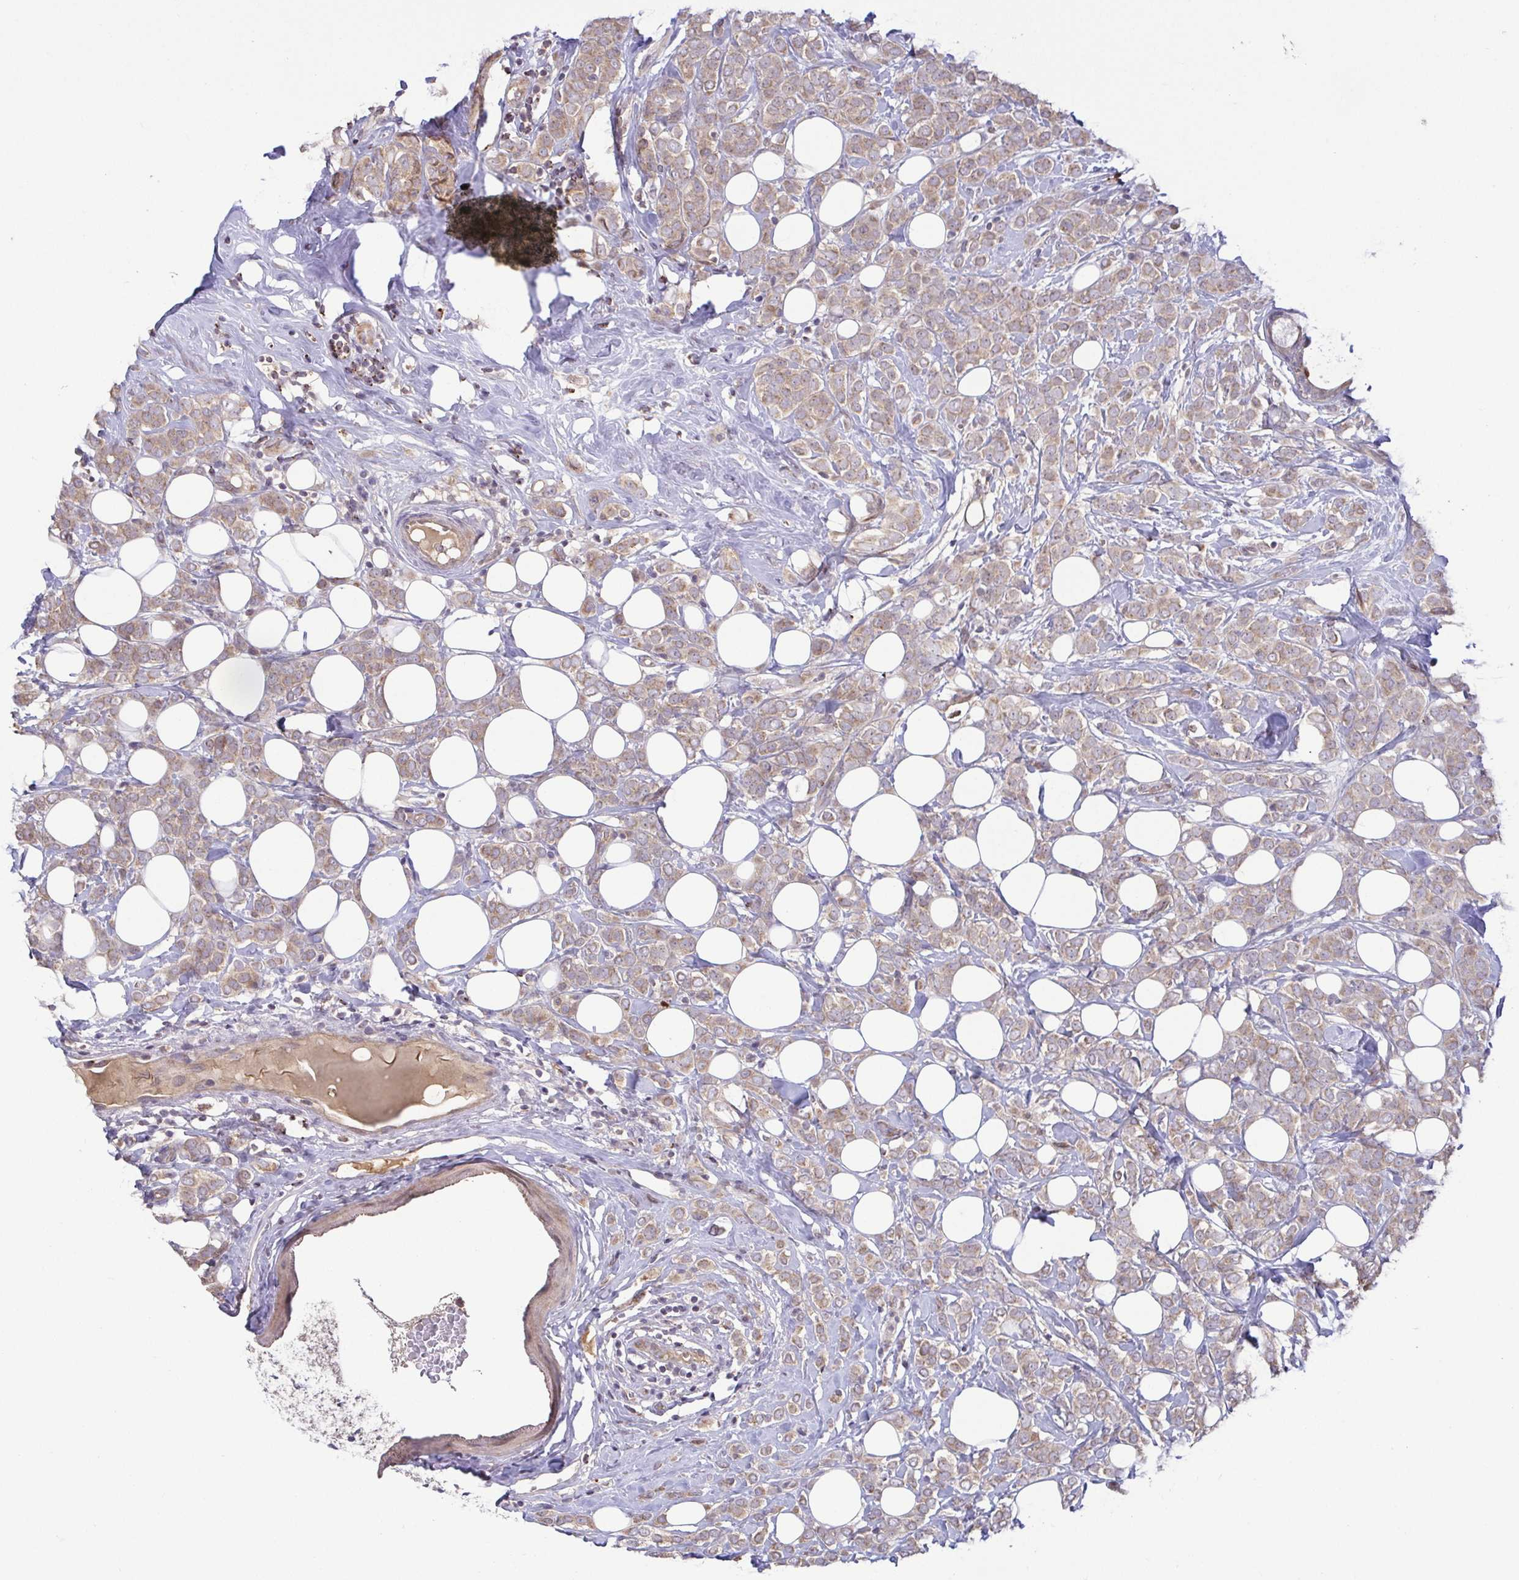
{"staining": {"intensity": "weak", "quantity": ">75%", "location": "cytoplasmic/membranous"}, "tissue": "breast cancer", "cell_type": "Tumor cells", "image_type": "cancer", "snomed": [{"axis": "morphology", "description": "Lobular carcinoma"}, {"axis": "topography", "description": "Breast"}], "caption": "Breast cancer (lobular carcinoma) tissue demonstrates weak cytoplasmic/membranous staining in about >75% of tumor cells Using DAB (brown) and hematoxylin (blue) stains, captured at high magnification using brightfield microscopy.", "gene": "OSBPL7", "patient": {"sex": "female", "age": 49}}